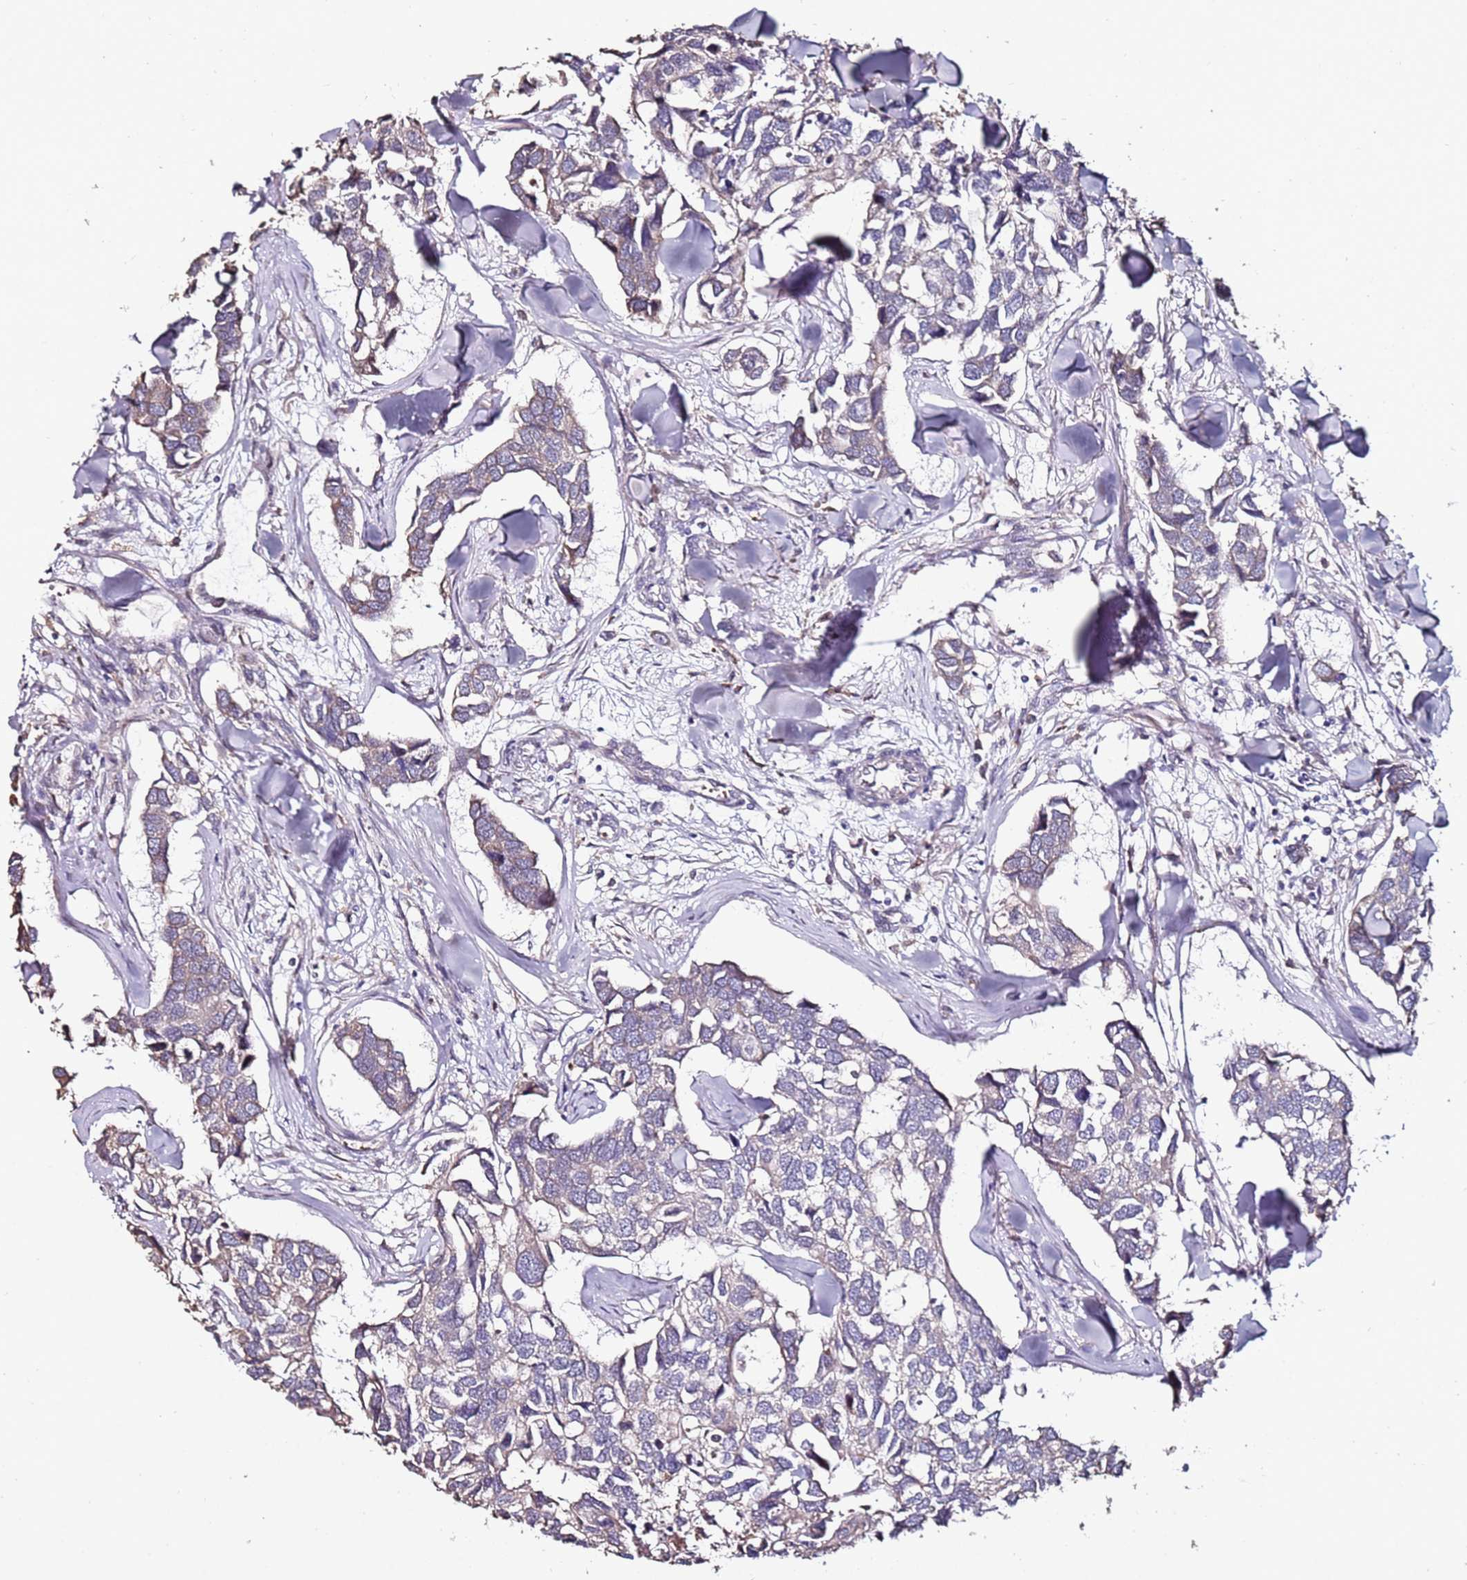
{"staining": {"intensity": "weak", "quantity": "<25%", "location": "cytoplasmic/membranous"}, "tissue": "breast cancer", "cell_type": "Tumor cells", "image_type": "cancer", "snomed": [{"axis": "morphology", "description": "Duct carcinoma"}, {"axis": "topography", "description": "Breast"}], "caption": "This image is of intraductal carcinoma (breast) stained with immunohistochemistry to label a protein in brown with the nuclei are counter-stained blue. There is no expression in tumor cells.", "gene": "C3orf80", "patient": {"sex": "female", "age": 83}}